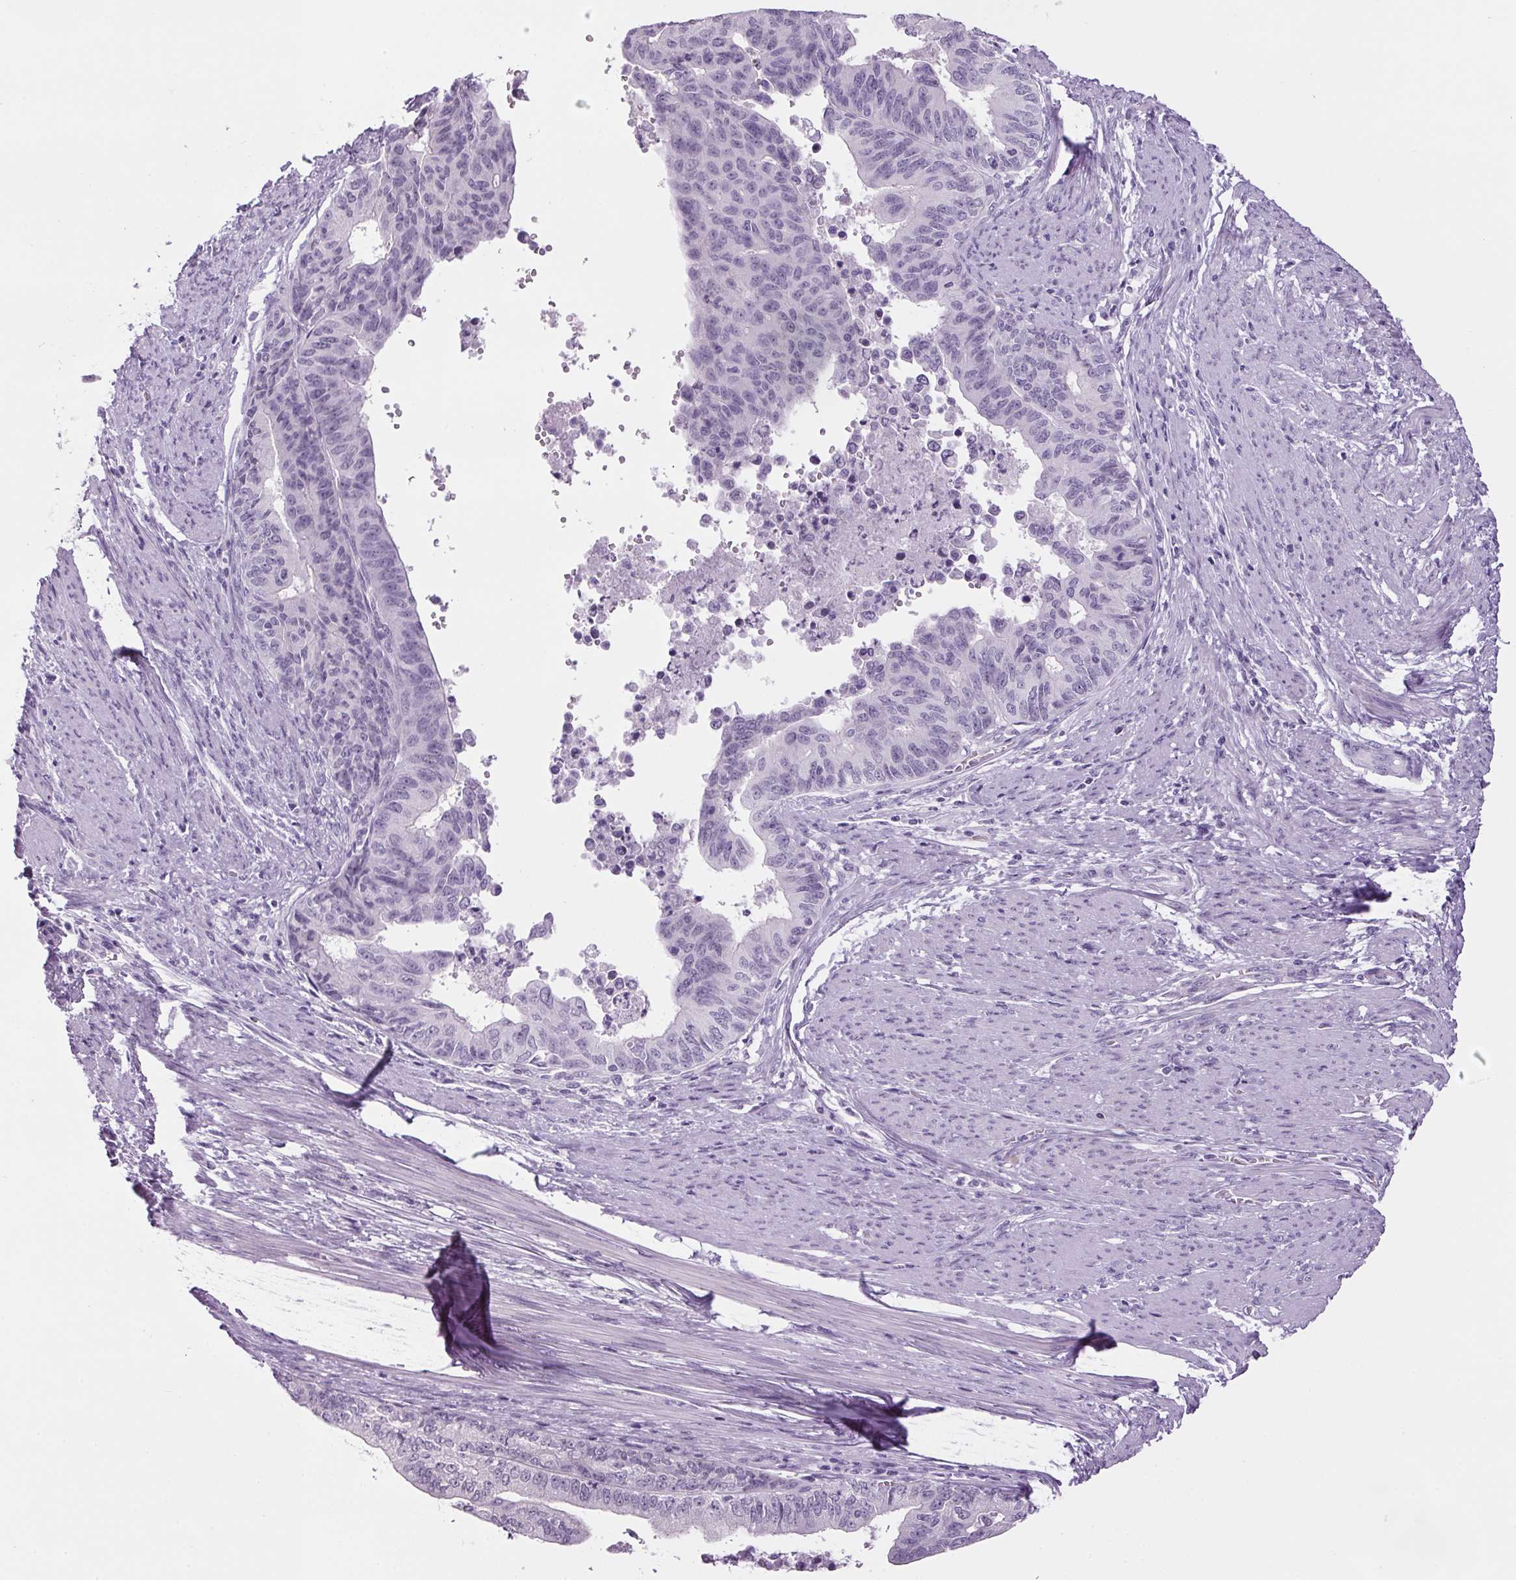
{"staining": {"intensity": "negative", "quantity": "none", "location": "none"}, "tissue": "endometrial cancer", "cell_type": "Tumor cells", "image_type": "cancer", "snomed": [{"axis": "morphology", "description": "Adenocarcinoma, NOS"}, {"axis": "topography", "description": "Endometrium"}], "caption": "Human endometrial cancer stained for a protein using IHC shows no positivity in tumor cells.", "gene": "PPP1R1A", "patient": {"sex": "female", "age": 65}}